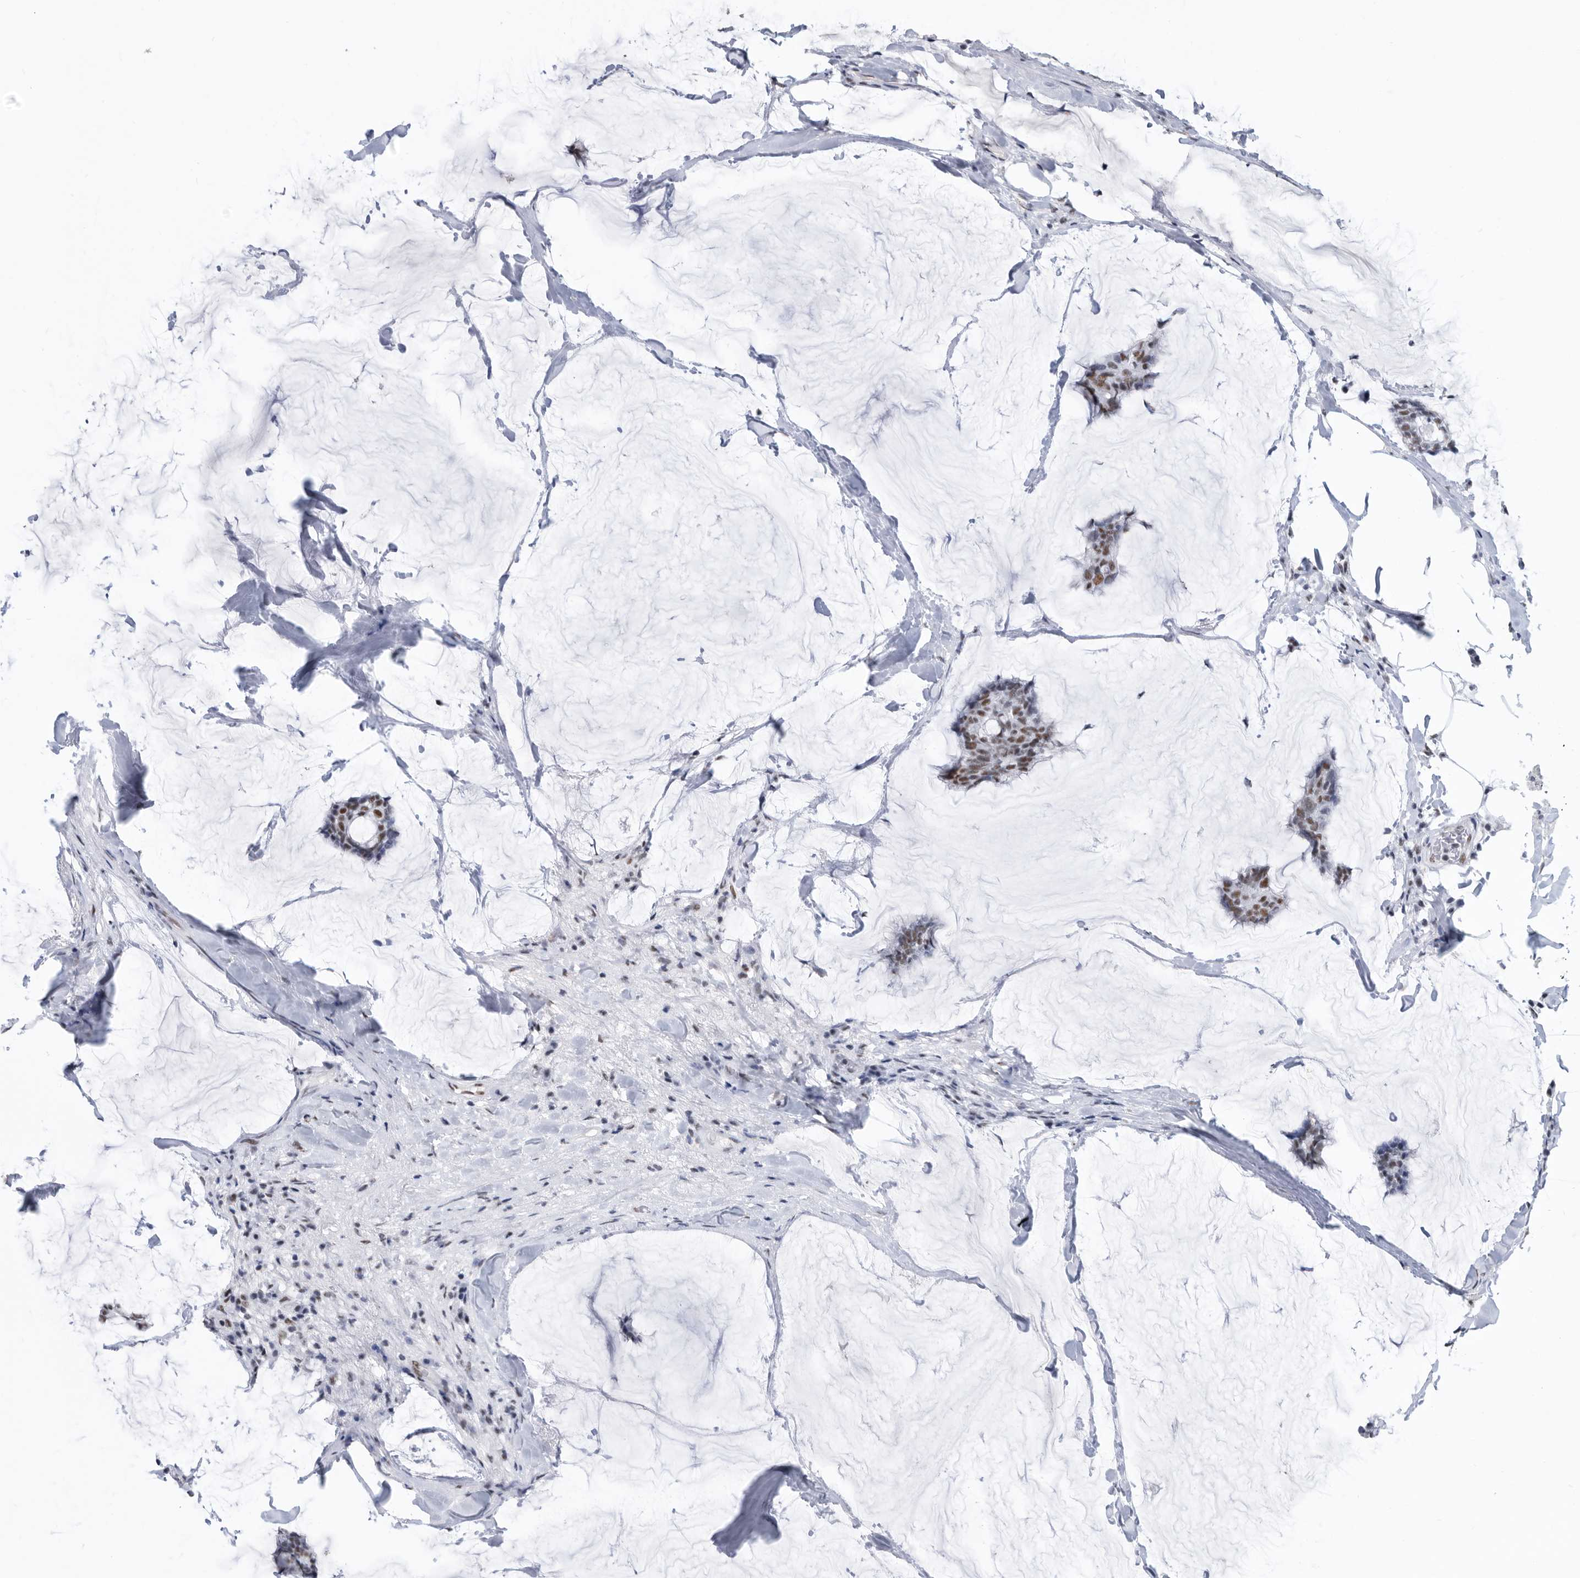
{"staining": {"intensity": "moderate", "quantity": "25%-75%", "location": "nuclear"}, "tissue": "breast cancer", "cell_type": "Tumor cells", "image_type": "cancer", "snomed": [{"axis": "morphology", "description": "Duct carcinoma"}, {"axis": "topography", "description": "Breast"}], "caption": "Human breast cancer (invasive ductal carcinoma) stained with a brown dye displays moderate nuclear positive expression in approximately 25%-75% of tumor cells.", "gene": "SF3A1", "patient": {"sex": "female", "age": 93}}